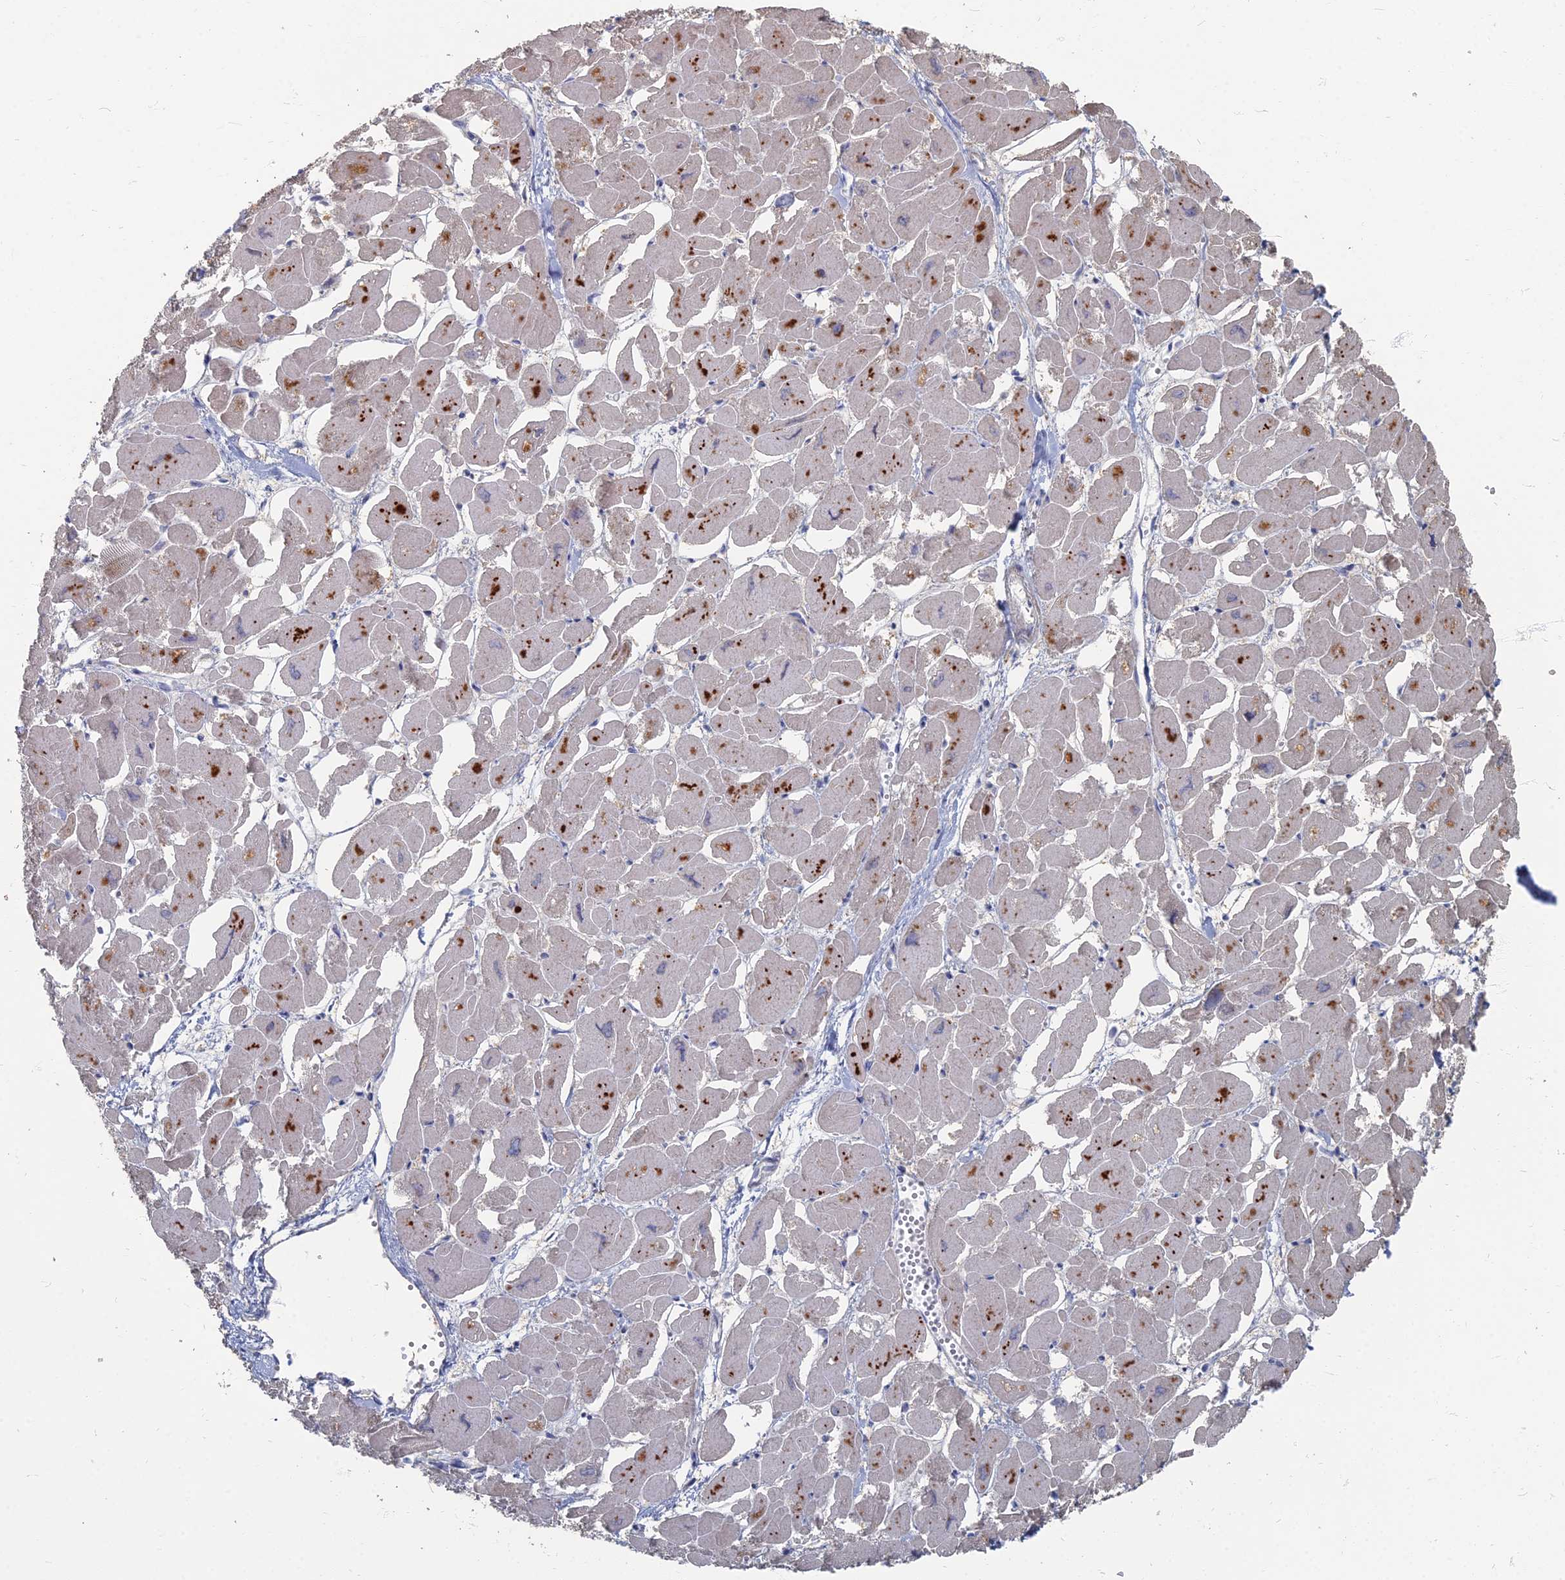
{"staining": {"intensity": "negative", "quantity": "none", "location": "none"}, "tissue": "heart muscle", "cell_type": "Cardiomyocytes", "image_type": "normal", "snomed": [{"axis": "morphology", "description": "Normal tissue, NOS"}, {"axis": "topography", "description": "Heart"}], "caption": "Unremarkable heart muscle was stained to show a protein in brown. There is no significant staining in cardiomyocytes.", "gene": "TMEM128", "patient": {"sex": "male", "age": 54}}